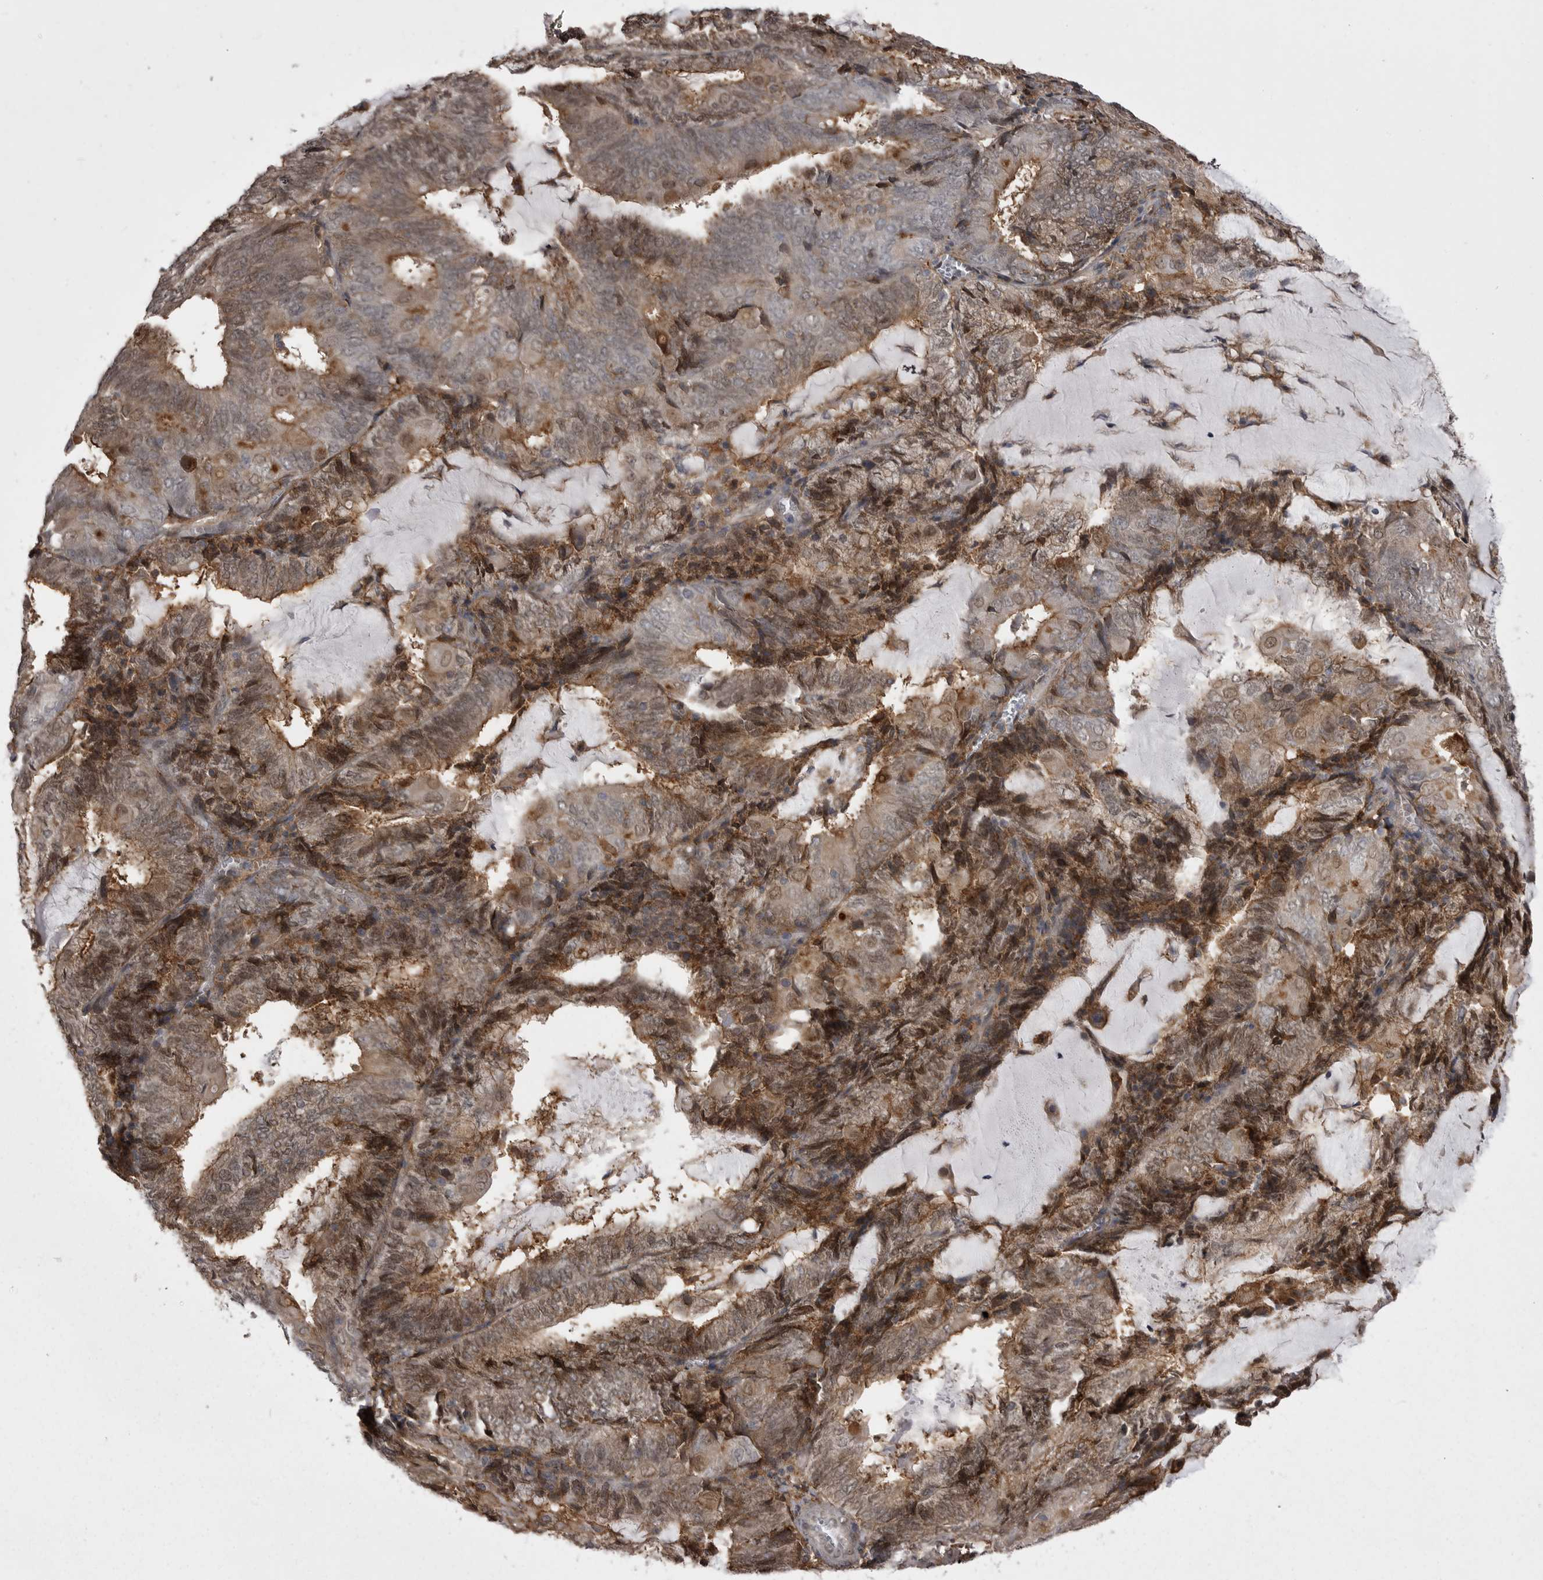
{"staining": {"intensity": "moderate", "quantity": ">75%", "location": "cytoplasmic/membranous"}, "tissue": "endometrial cancer", "cell_type": "Tumor cells", "image_type": "cancer", "snomed": [{"axis": "morphology", "description": "Adenocarcinoma, NOS"}, {"axis": "topography", "description": "Endometrium"}], "caption": "Immunohistochemistry micrograph of neoplastic tissue: human endometrial cancer (adenocarcinoma) stained using IHC demonstrates medium levels of moderate protein expression localized specifically in the cytoplasmic/membranous of tumor cells, appearing as a cytoplasmic/membranous brown color.", "gene": "ABL1", "patient": {"sex": "female", "age": 81}}